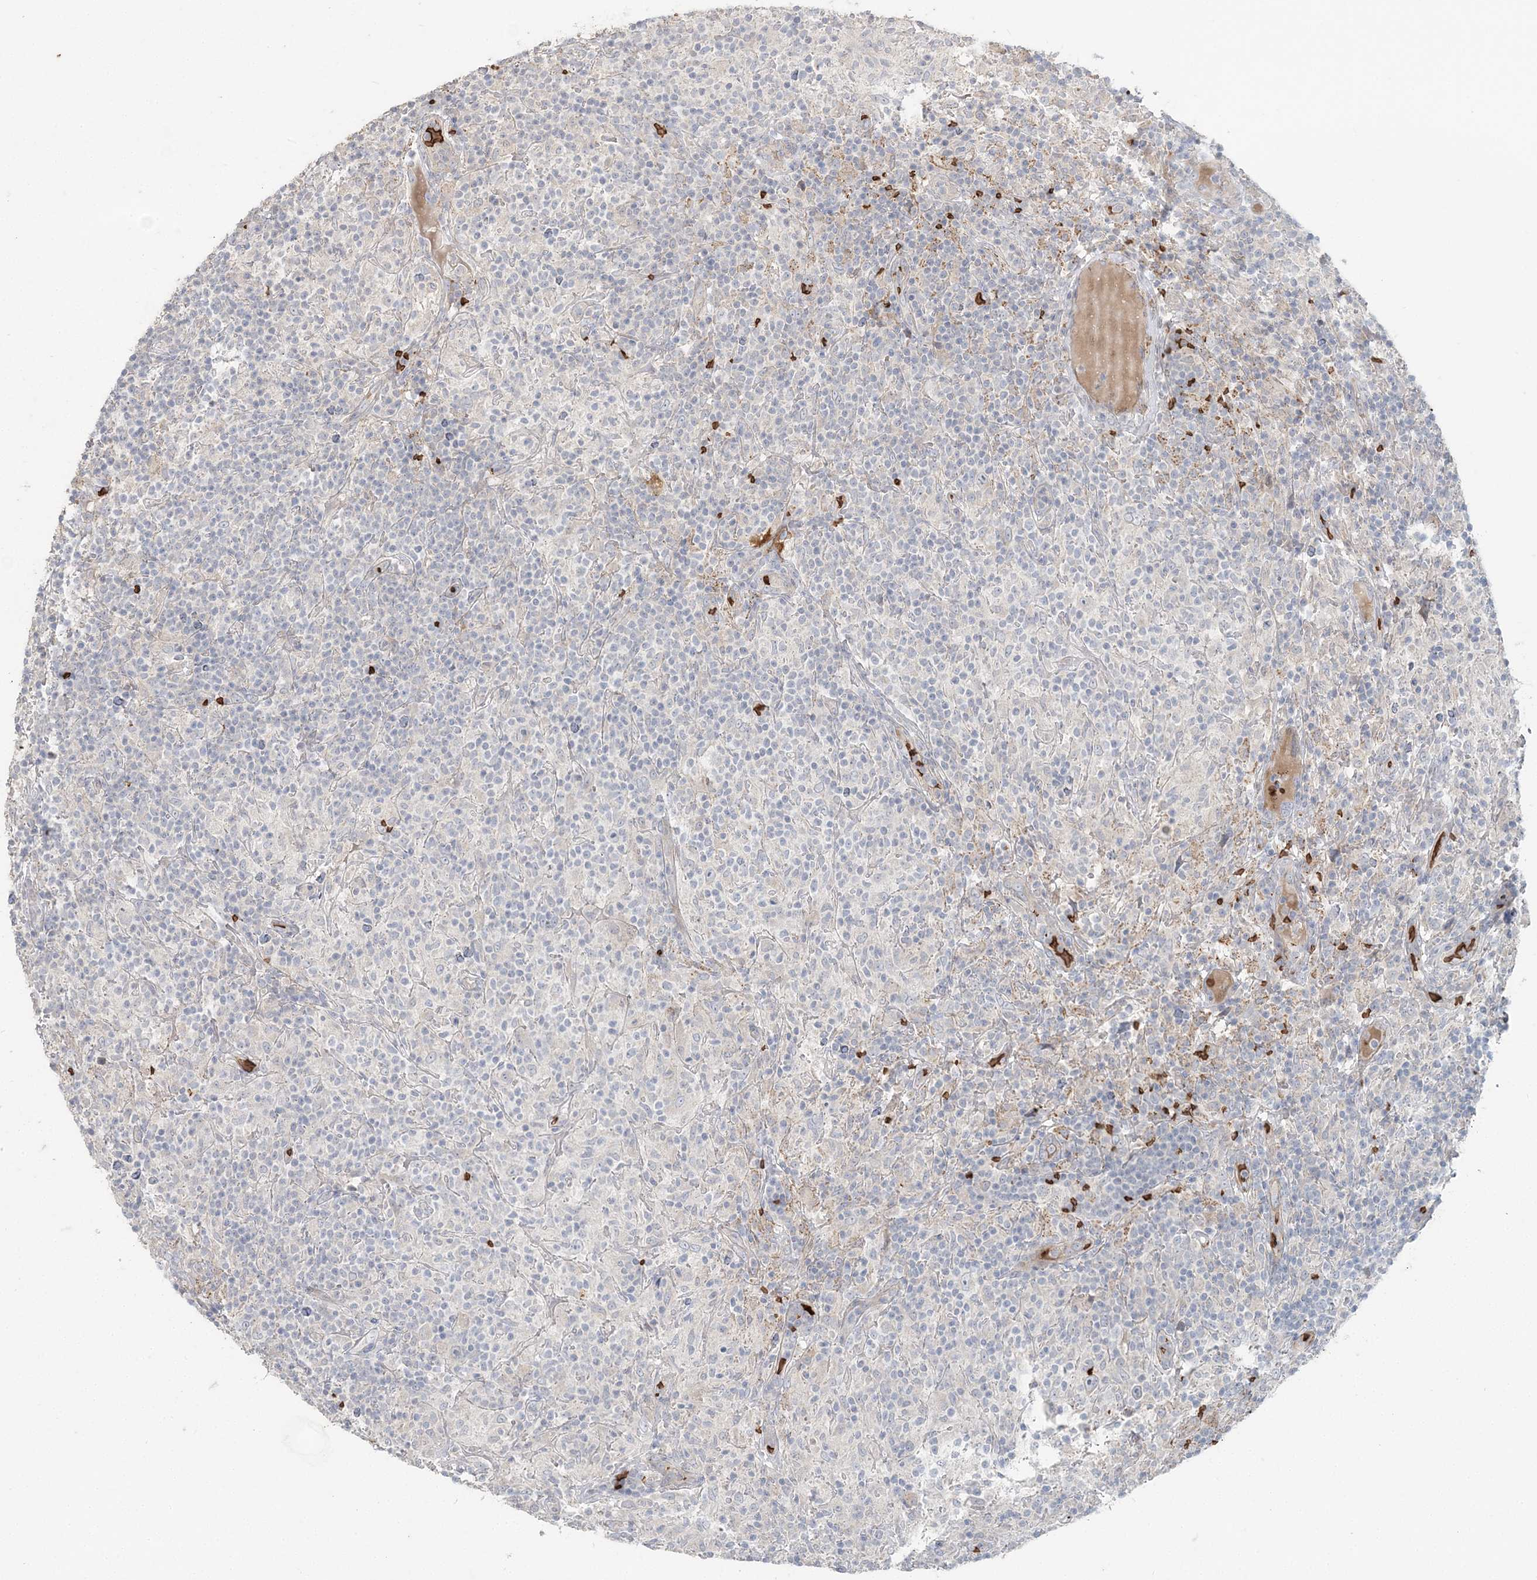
{"staining": {"intensity": "negative", "quantity": "none", "location": "none"}, "tissue": "lymphoma", "cell_type": "Tumor cells", "image_type": "cancer", "snomed": [{"axis": "morphology", "description": "Hodgkin's disease, NOS"}, {"axis": "topography", "description": "Lymph node"}], "caption": "The histopathology image exhibits no significant positivity in tumor cells of lymphoma.", "gene": "SERINC1", "patient": {"sex": "male", "age": 70}}